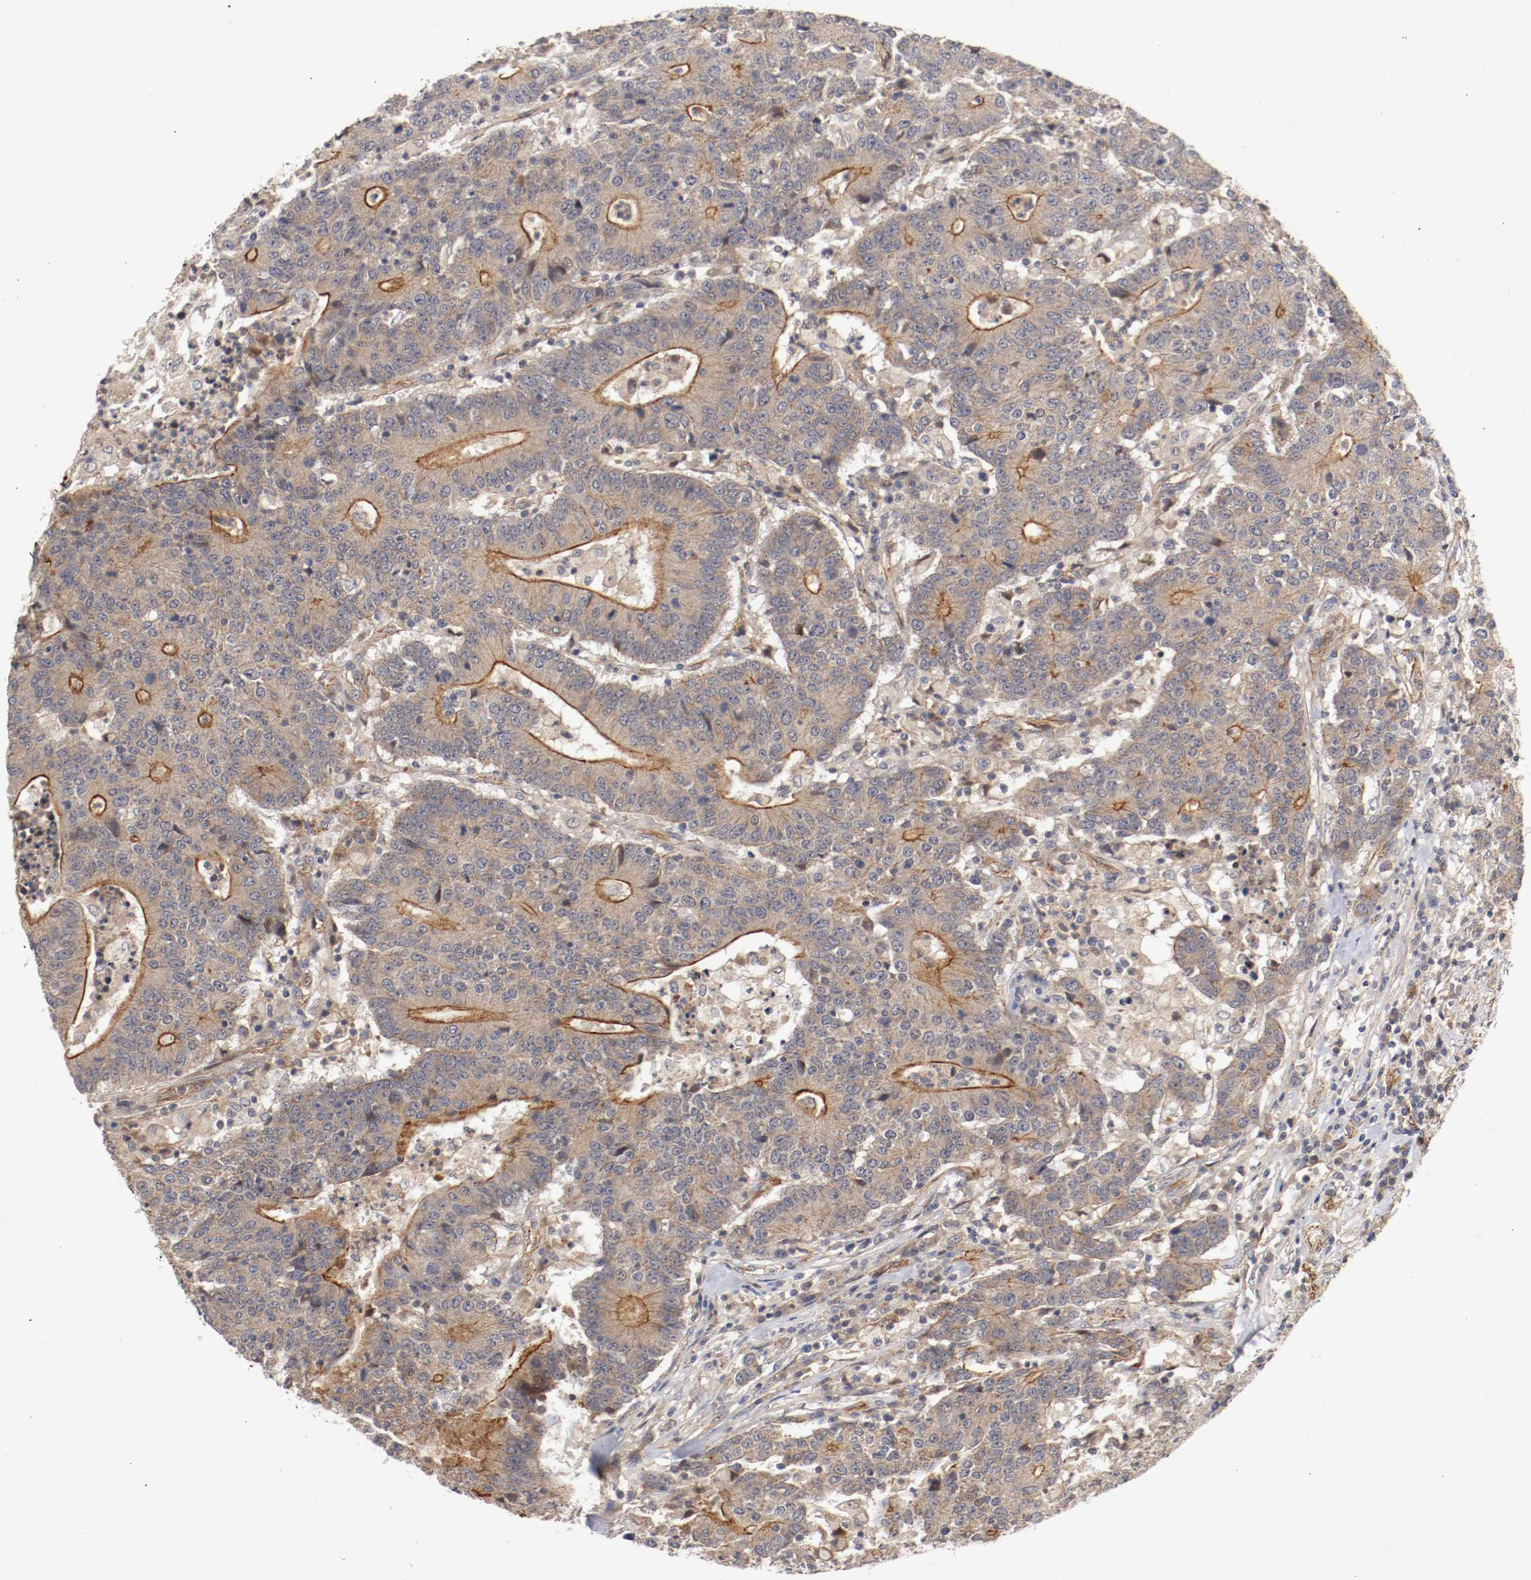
{"staining": {"intensity": "strong", "quantity": "25%-75%", "location": "cytoplasmic/membranous"}, "tissue": "colorectal cancer", "cell_type": "Tumor cells", "image_type": "cancer", "snomed": [{"axis": "morphology", "description": "Normal tissue, NOS"}, {"axis": "morphology", "description": "Adenocarcinoma, NOS"}, {"axis": "topography", "description": "Colon"}], "caption": "This is an image of immunohistochemistry (IHC) staining of adenocarcinoma (colorectal), which shows strong expression in the cytoplasmic/membranous of tumor cells.", "gene": "TYK2", "patient": {"sex": "female", "age": 75}}